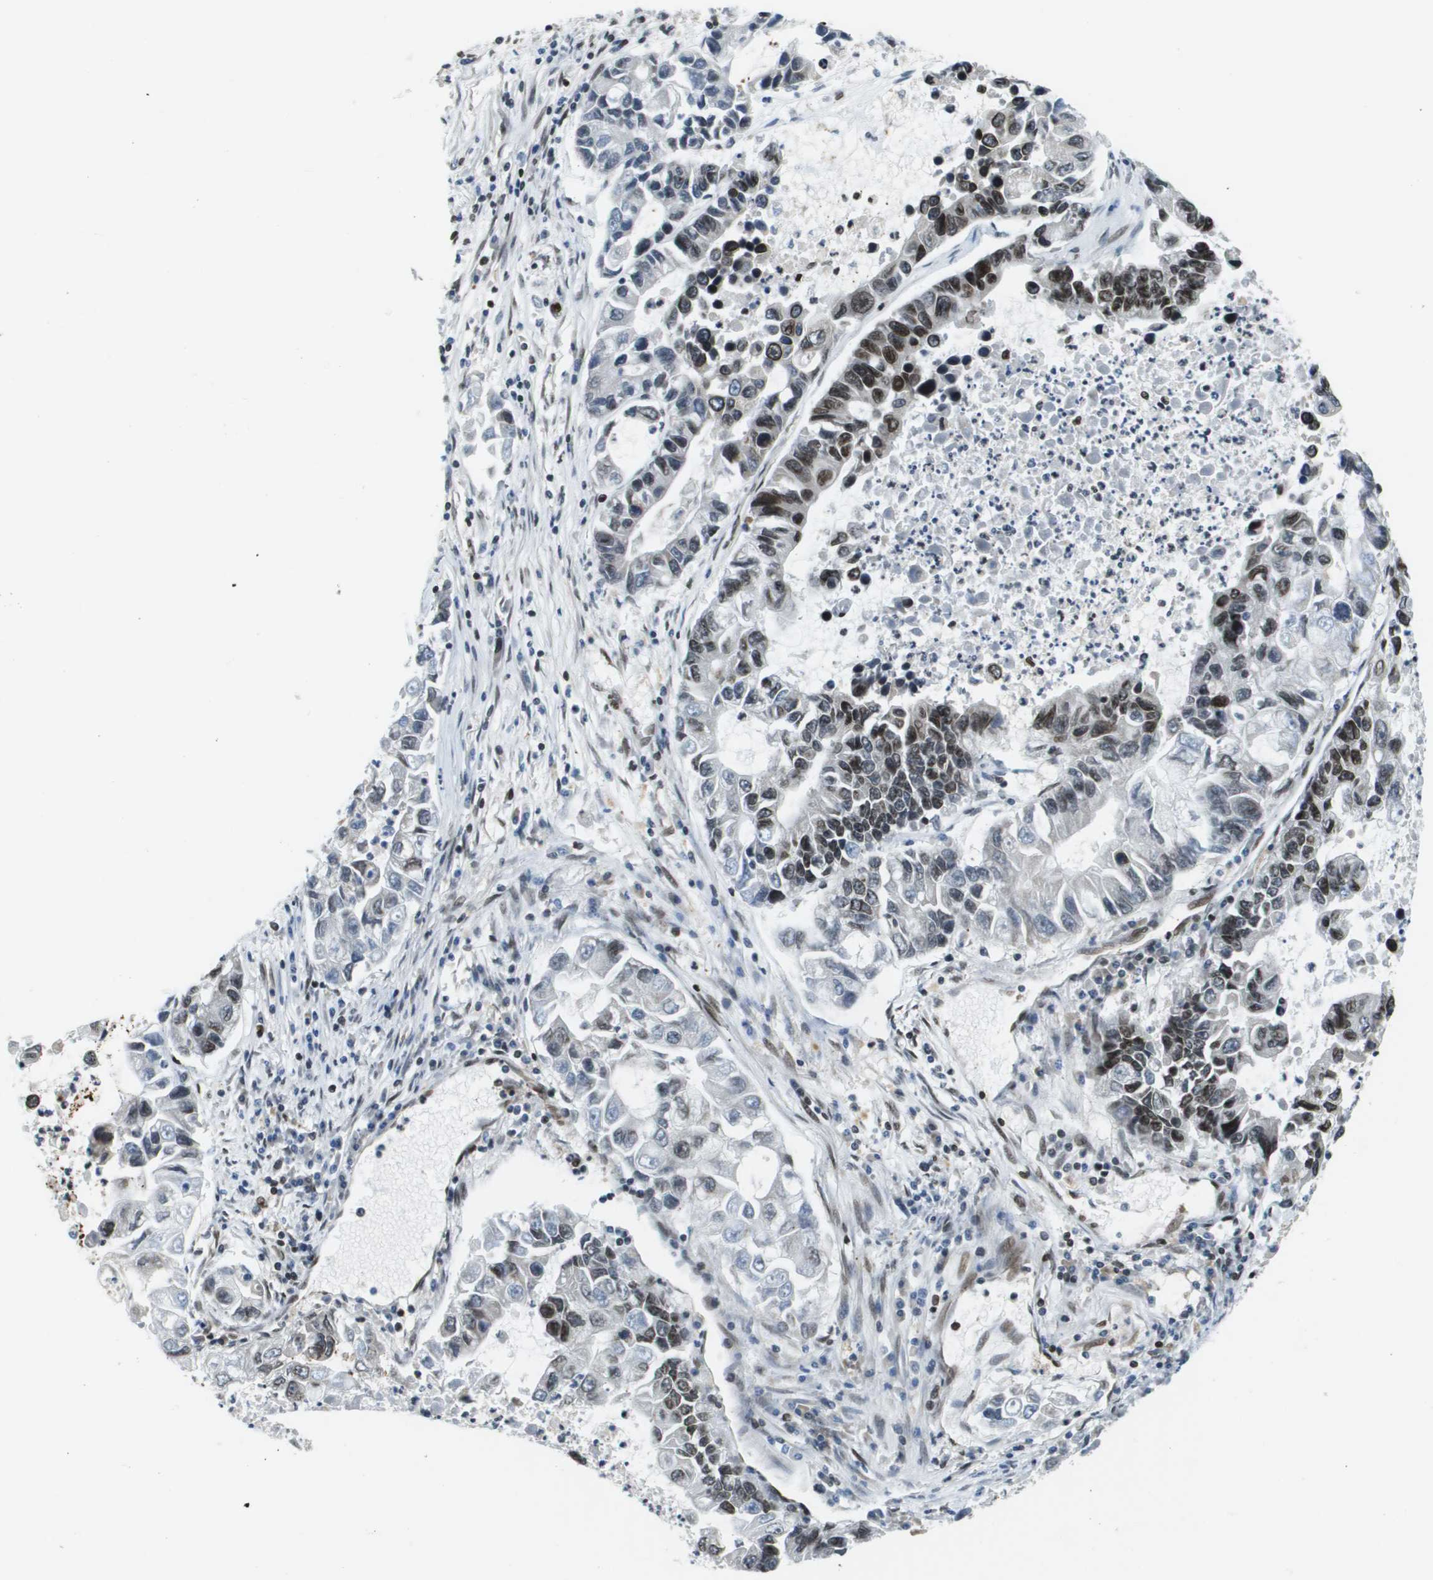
{"staining": {"intensity": "moderate", "quantity": "25%-75%", "location": "nuclear"}, "tissue": "lung cancer", "cell_type": "Tumor cells", "image_type": "cancer", "snomed": [{"axis": "morphology", "description": "Adenocarcinoma, NOS"}, {"axis": "topography", "description": "Lung"}], "caption": "The micrograph exhibits immunohistochemical staining of adenocarcinoma (lung). There is moderate nuclear expression is identified in approximately 25%-75% of tumor cells.", "gene": "RECQL4", "patient": {"sex": "female", "age": 51}}